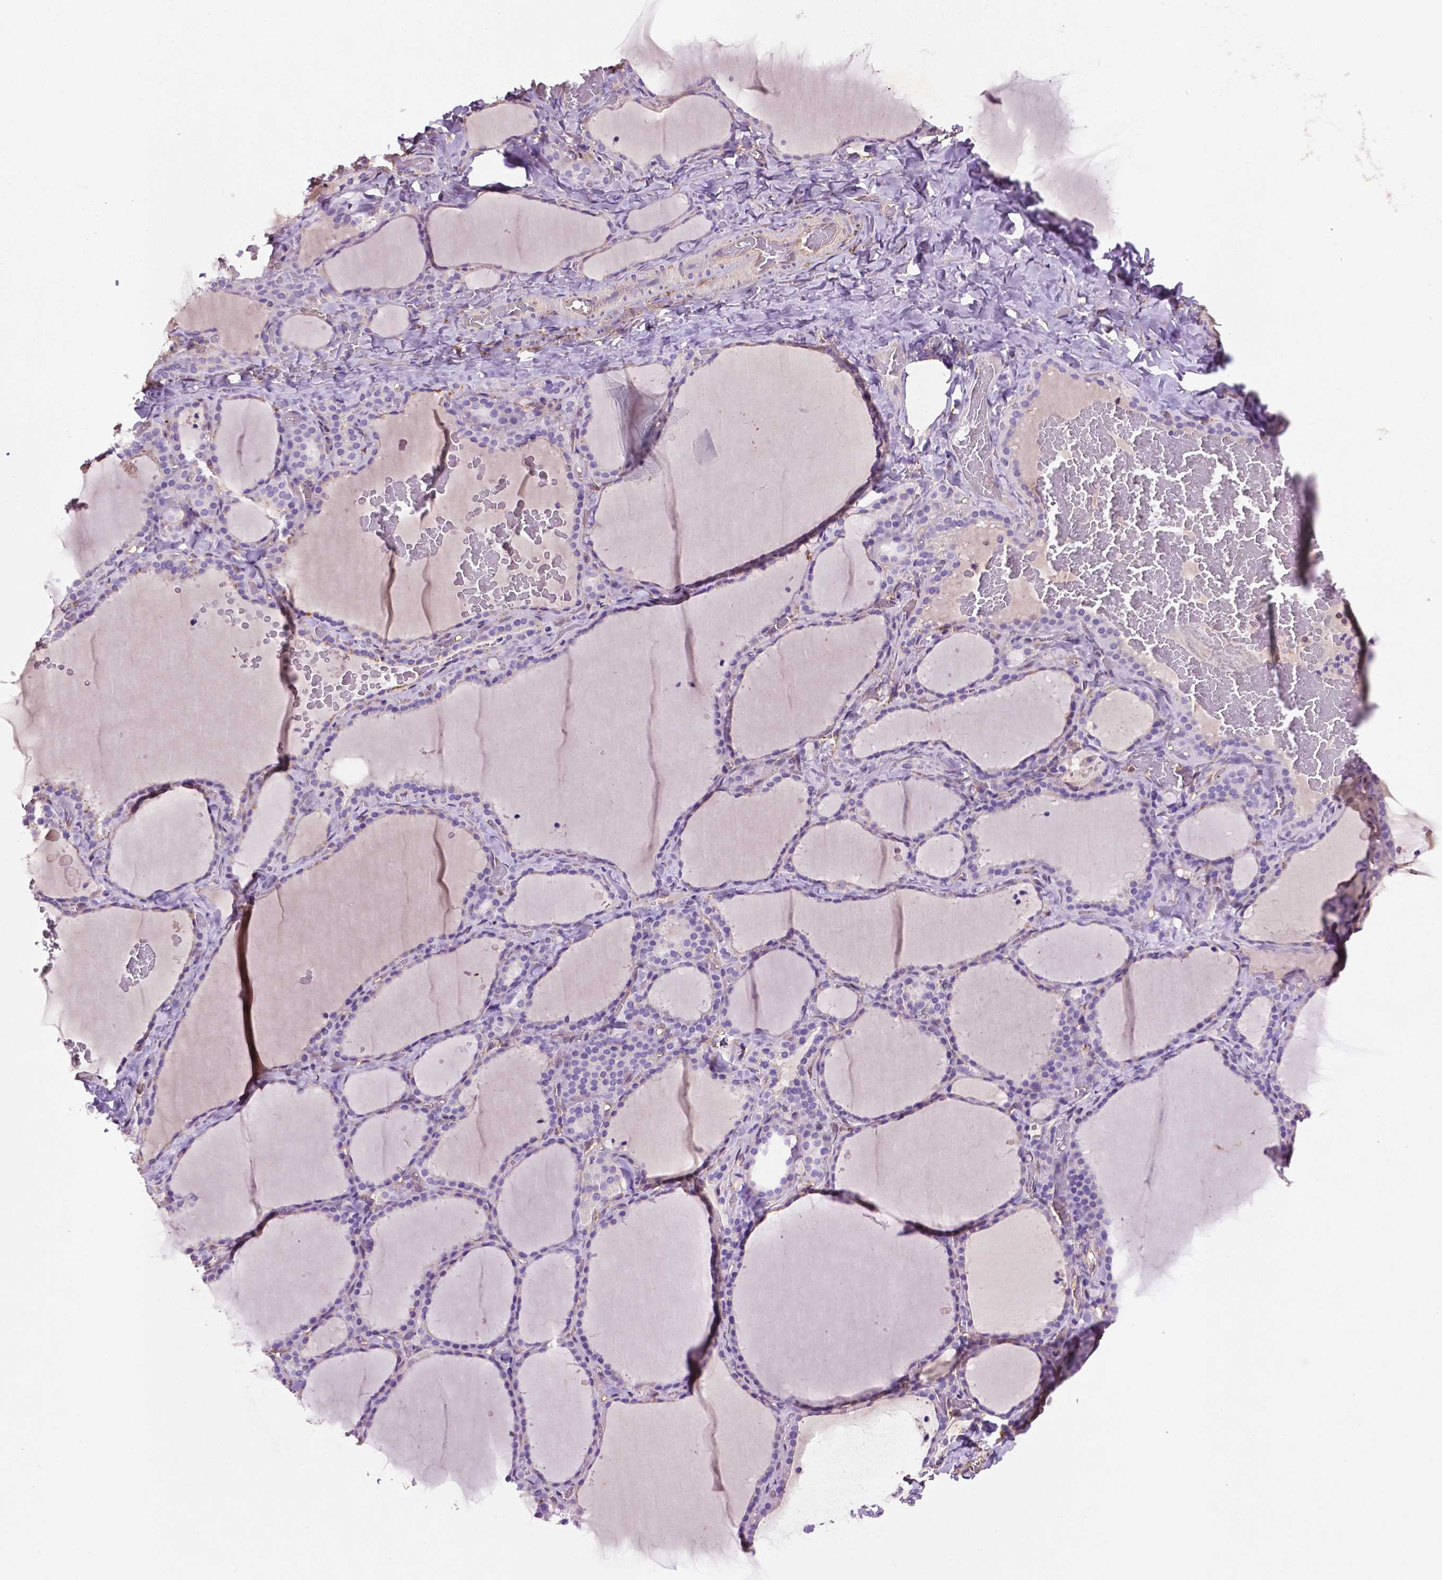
{"staining": {"intensity": "negative", "quantity": "none", "location": "none"}, "tissue": "thyroid gland", "cell_type": "Glandular cells", "image_type": "normal", "snomed": [{"axis": "morphology", "description": "Normal tissue, NOS"}, {"axis": "topography", "description": "Thyroid gland"}], "caption": "IHC of normal thyroid gland shows no expression in glandular cells.", "gene": "GDPD5", "patient": {"sex": "female", "age": 22}}